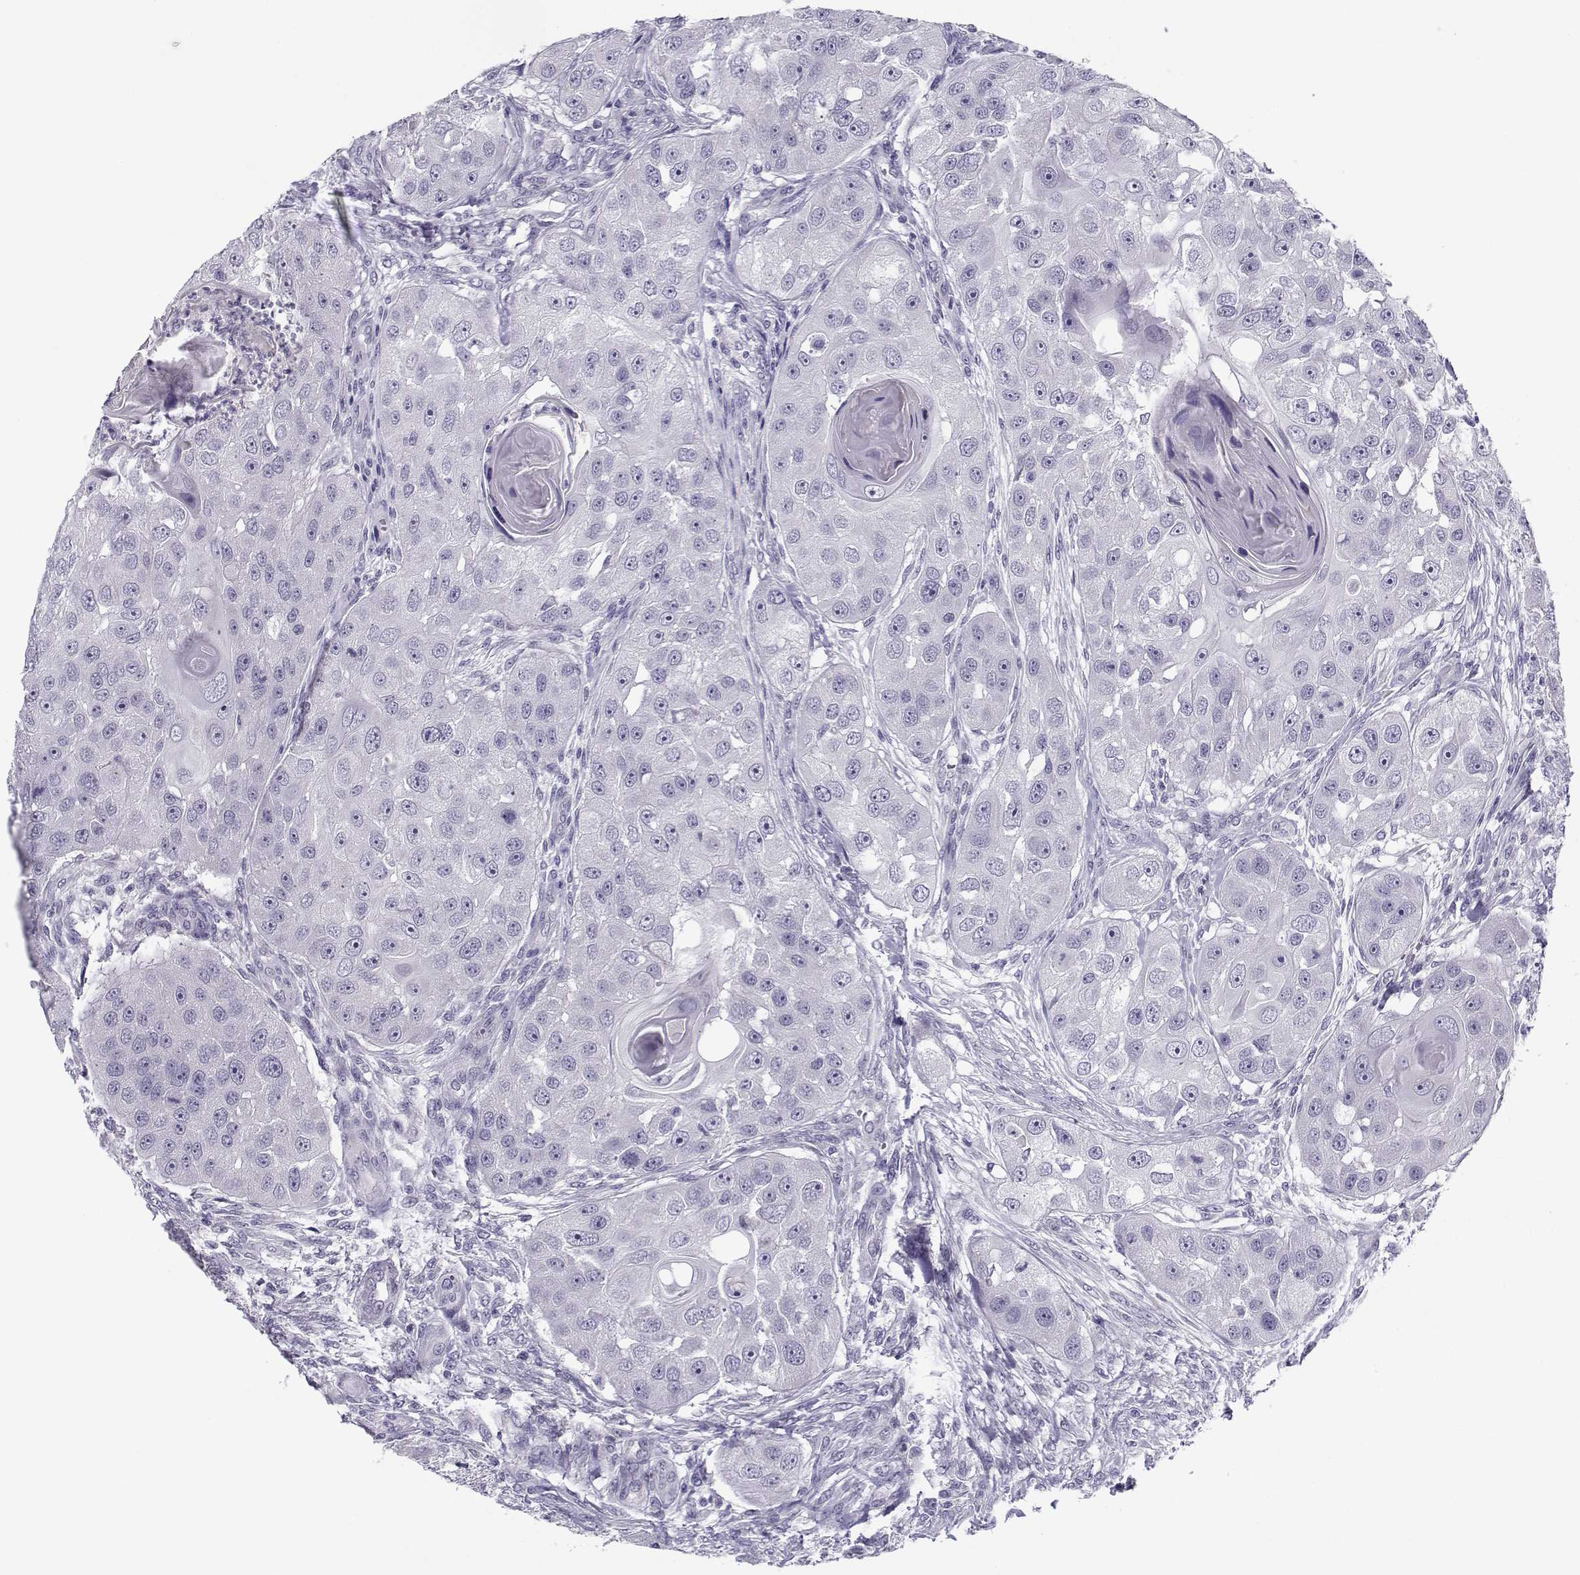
{"staining": {"intensity": "negative", "quantity": "none", "location": "none"}, "tissue": "head and neck cancer", "cell_type": "Tumor cells", "image_type": "cancer", "snomed": [{"axis": "morphology", "description": "Squamous cell carcinoma, NOS"}, {"axis": "topography", "description": "Head-Neck"}], "caption": "This is an IHC image of head and neck cancer (squamous cell carcinoma). There is no expression in tumor cells.", "gene": "CFAP77", "patient": {"sex": "male", "age": 51}}